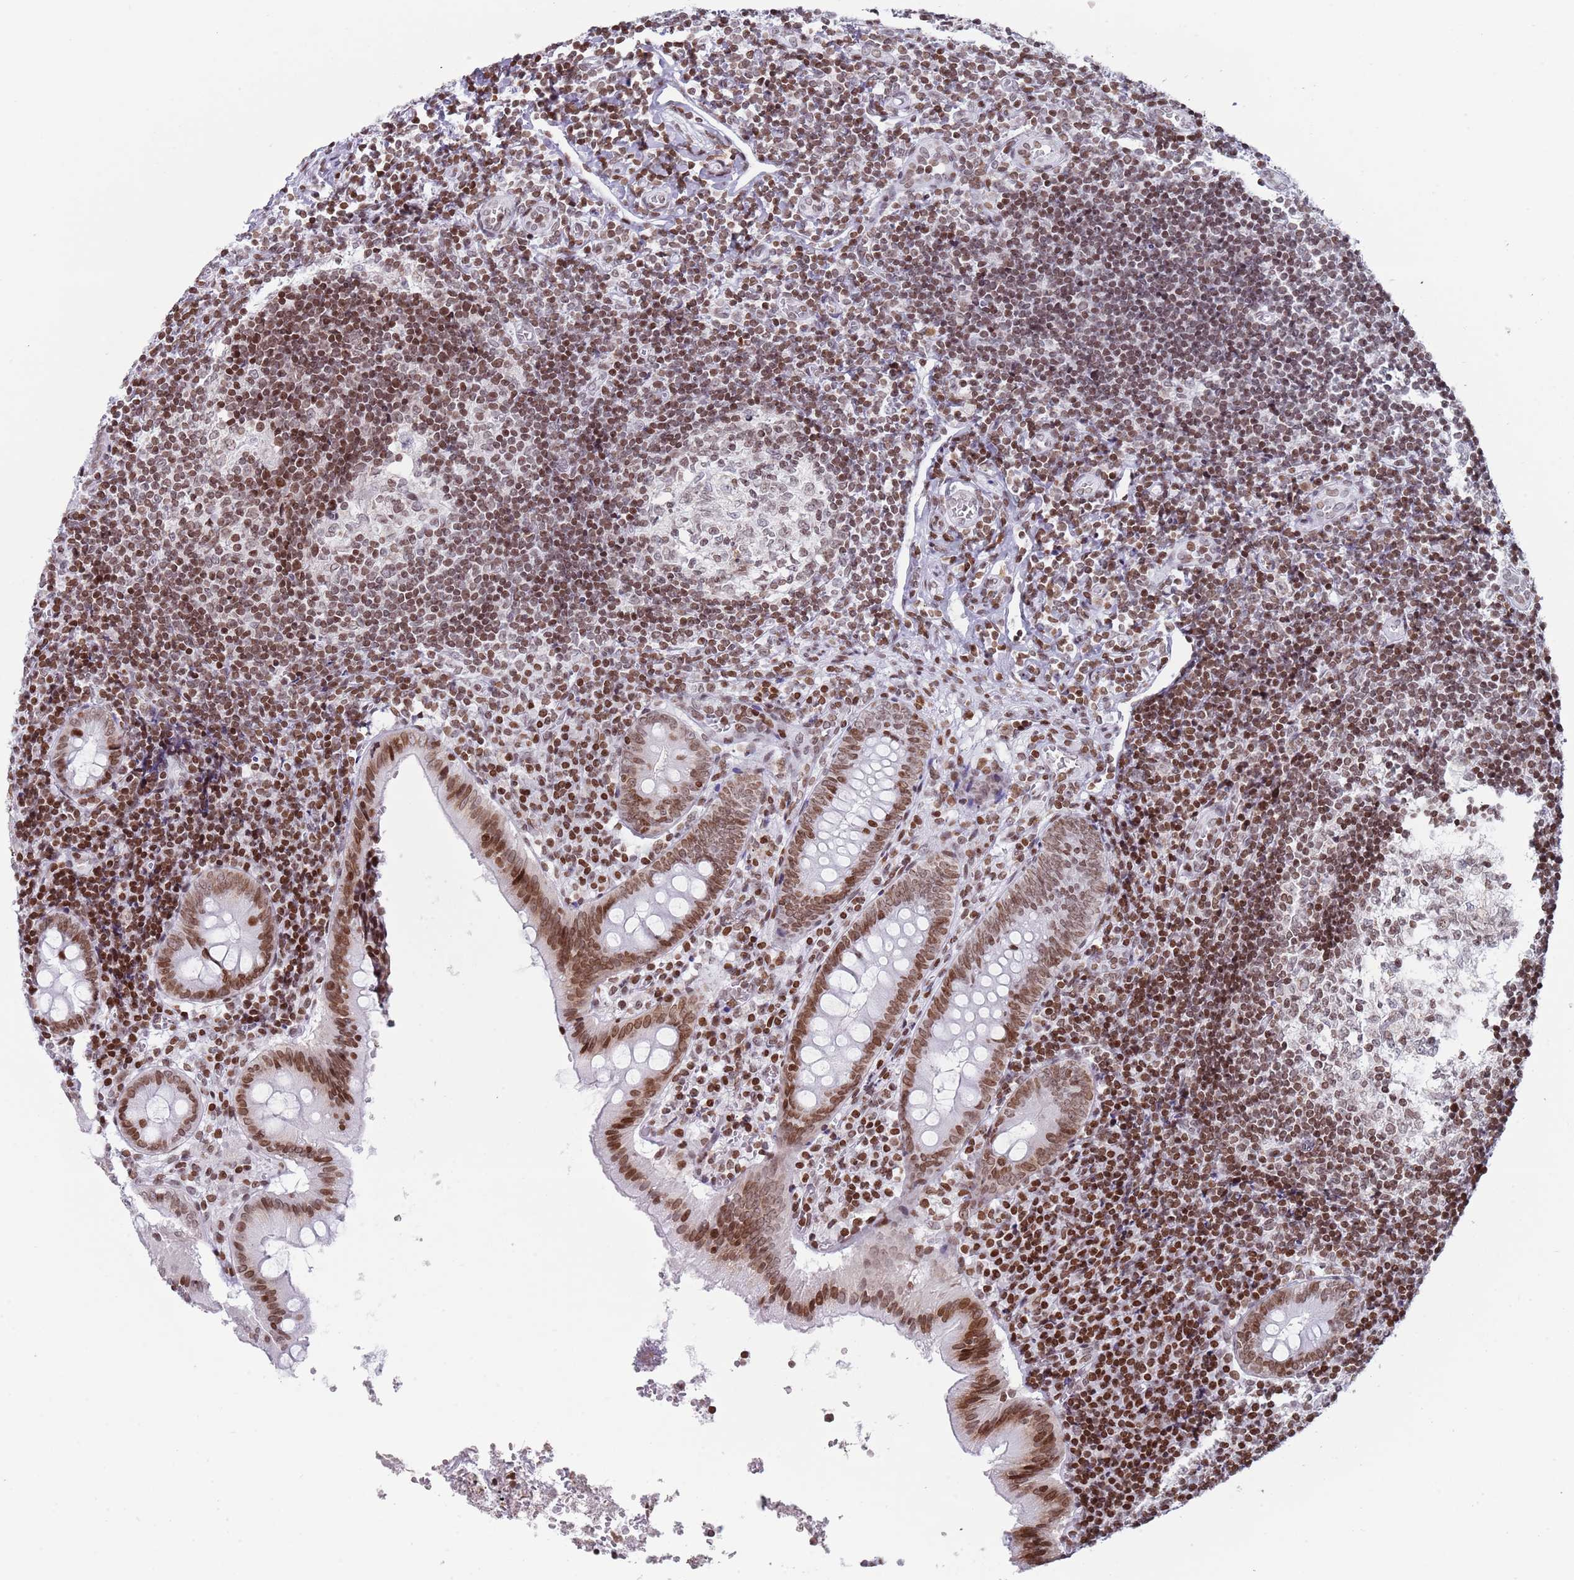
{"staining": {"intensity": "moderate", "quantity": ">75%", "location": "nuclear"}, "tissue": "appendix", "cell_type": "Glandular cells", "image_type": "normal", "snomed": [{"axis": "morphology", "description": "Normal tissue, NOS"}, {"axis": "topography", "description": "Appendix"}], "caption": "The image shows staining of unremarkable appendix, revealing moderate nuclear protein positivity (brown color) within glandular cells.", "gene": "ENSG00000285547", "patient": {"sex": "male", "age": 8}}